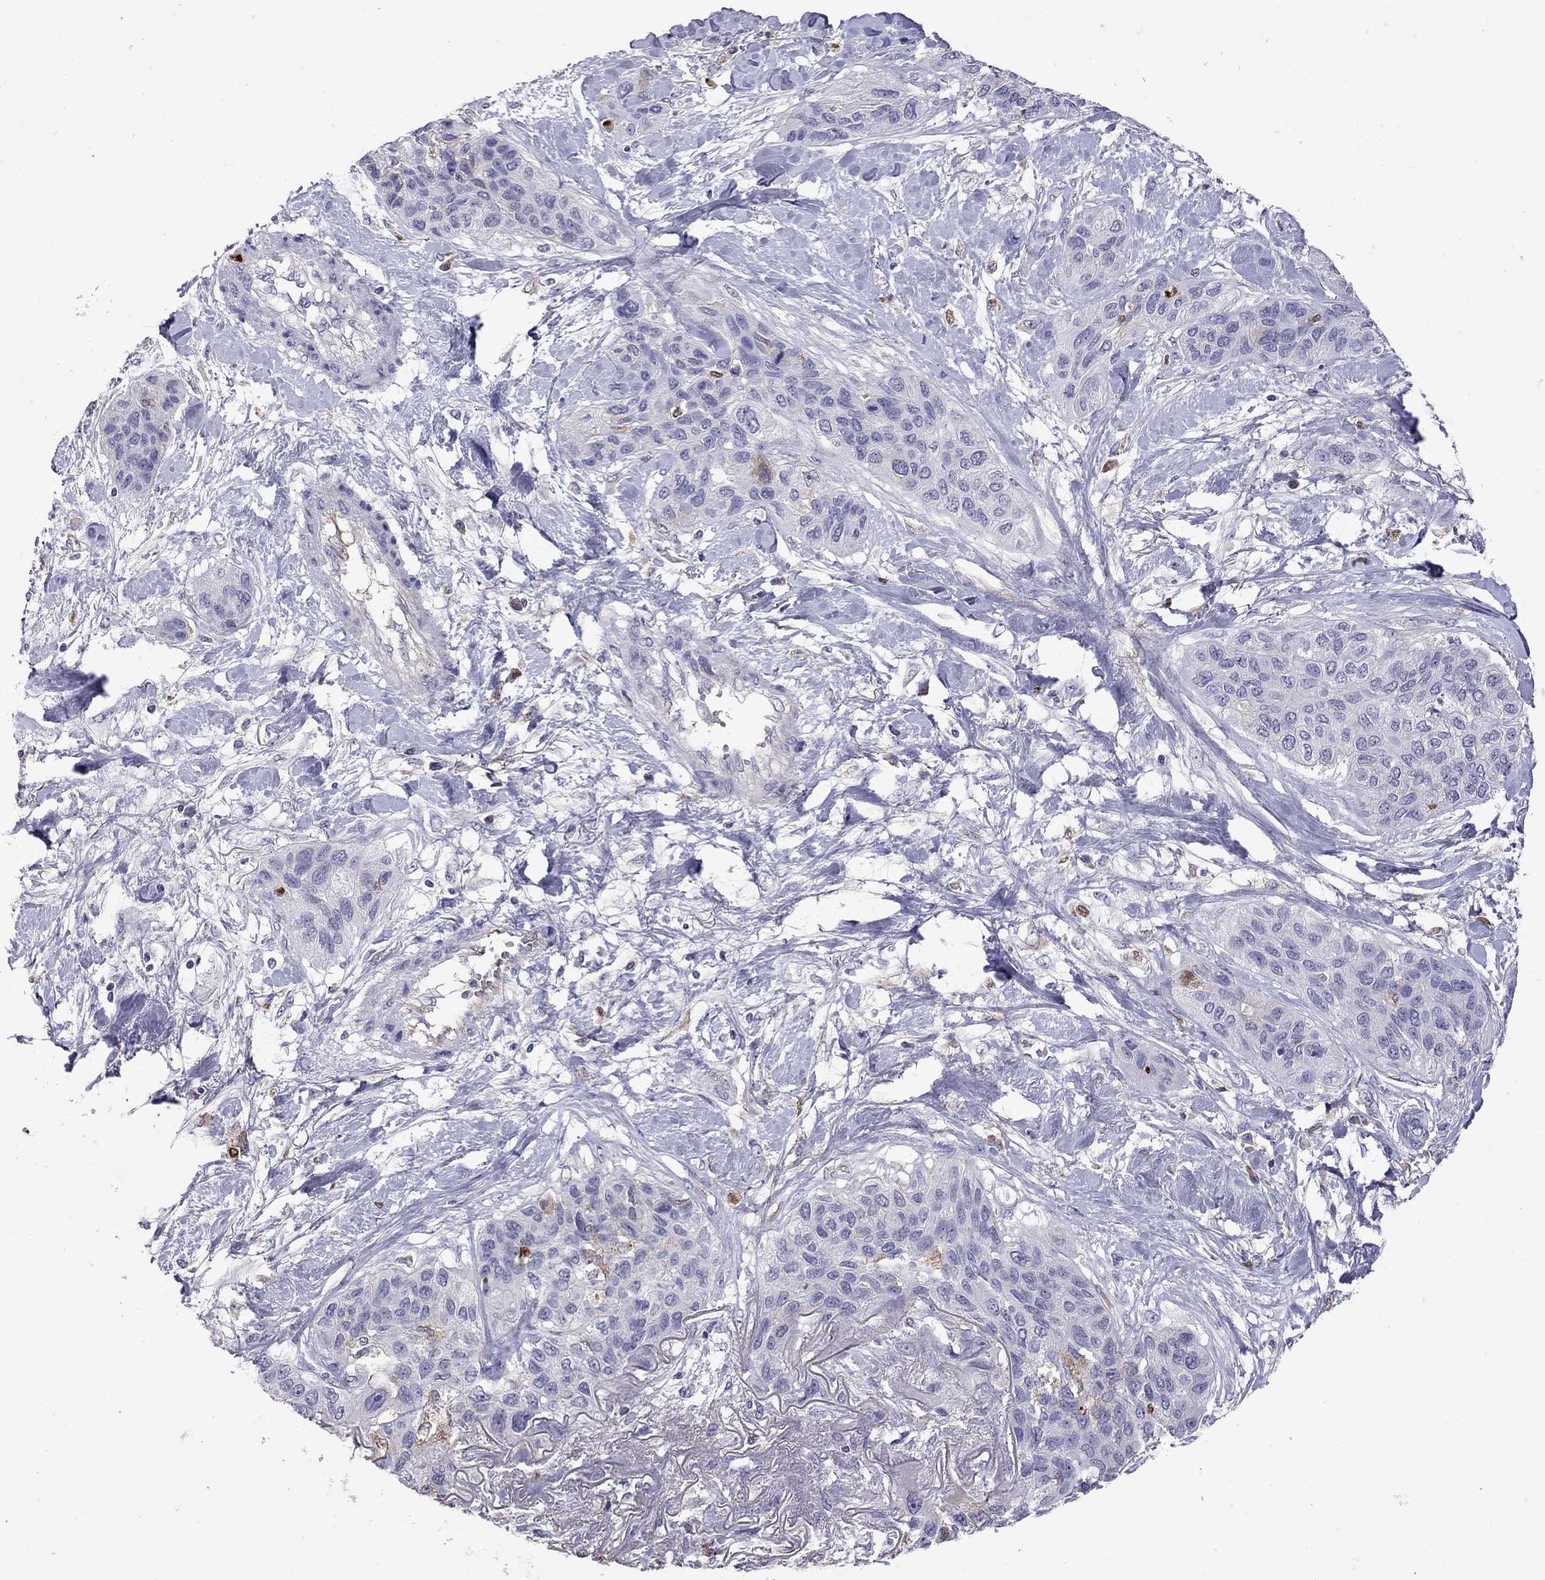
{"staining": {"intensity": "negative", "quantity": "none", "location": "none"}, "tissue": "lung cancer", "cell_type": "Tumor cells", "image_type": "cancer", "snomed": [{"axis": "morphology", "description": "Squamous cell carcinoma, NOS"}, {"axis": "topography", "description": "Lung"}], "caption": "Tumor cells show no significant protein staining in squamous cell carcinoma (lung).", "gene": "SERPINA3", "patient": {"sex": "female", "age": 70}}